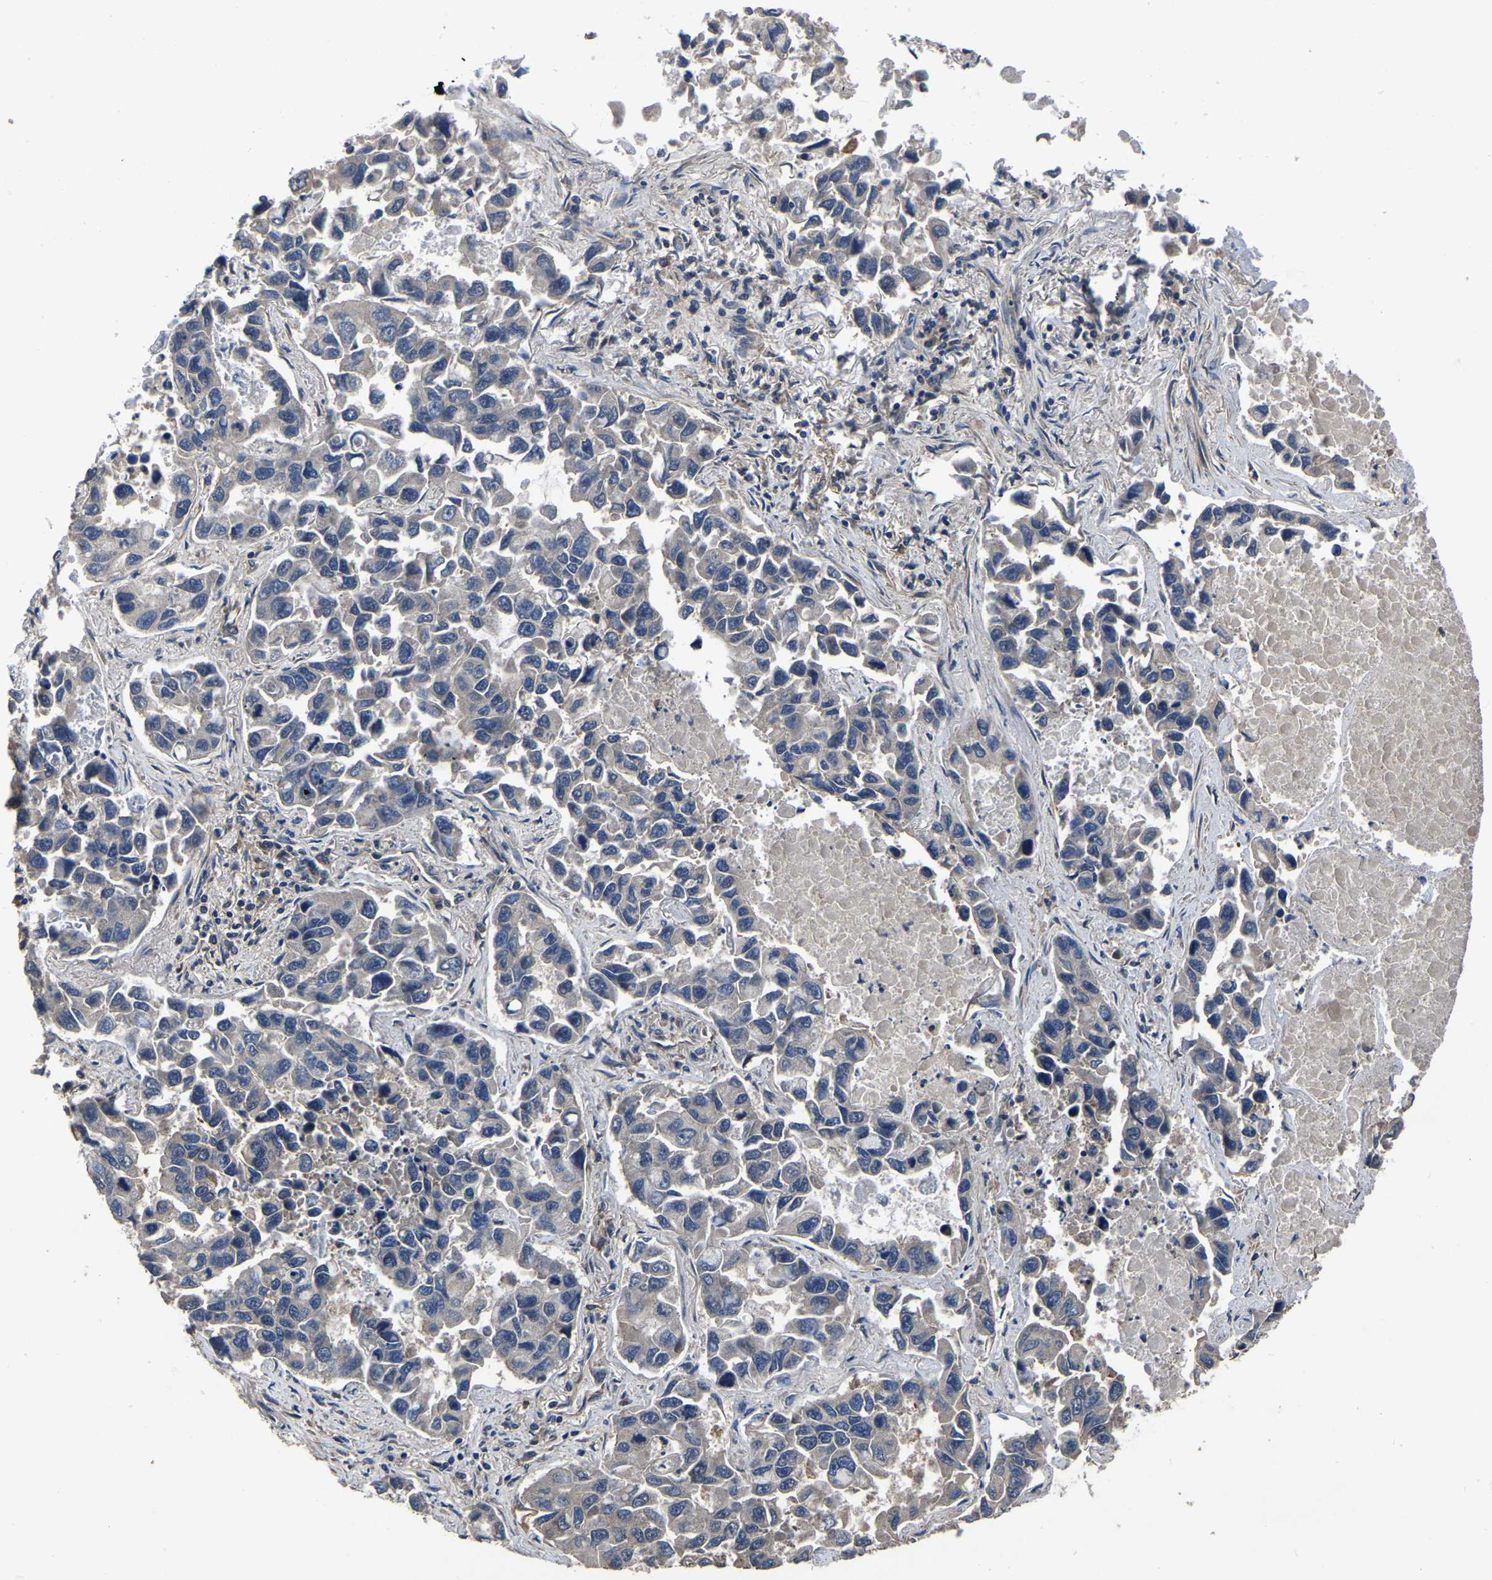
{"staining": {"intensity": "negative", "quantity": "none", "location": "none"}, "tissue": "lung cancer", "cell_type": "Tumor cells", "image_type": "cancer", "snomed": [{"axis": "morphology", "description": "Adenocarcinoma, NOS"}, {"axis": "topography", "description": "Lung"}], "caption": "There is no significant staining in tumor cells of adenocarcinoma (lung).", "gene": "CRYZL1", "patient": {"sex": "male", "age": 64}}